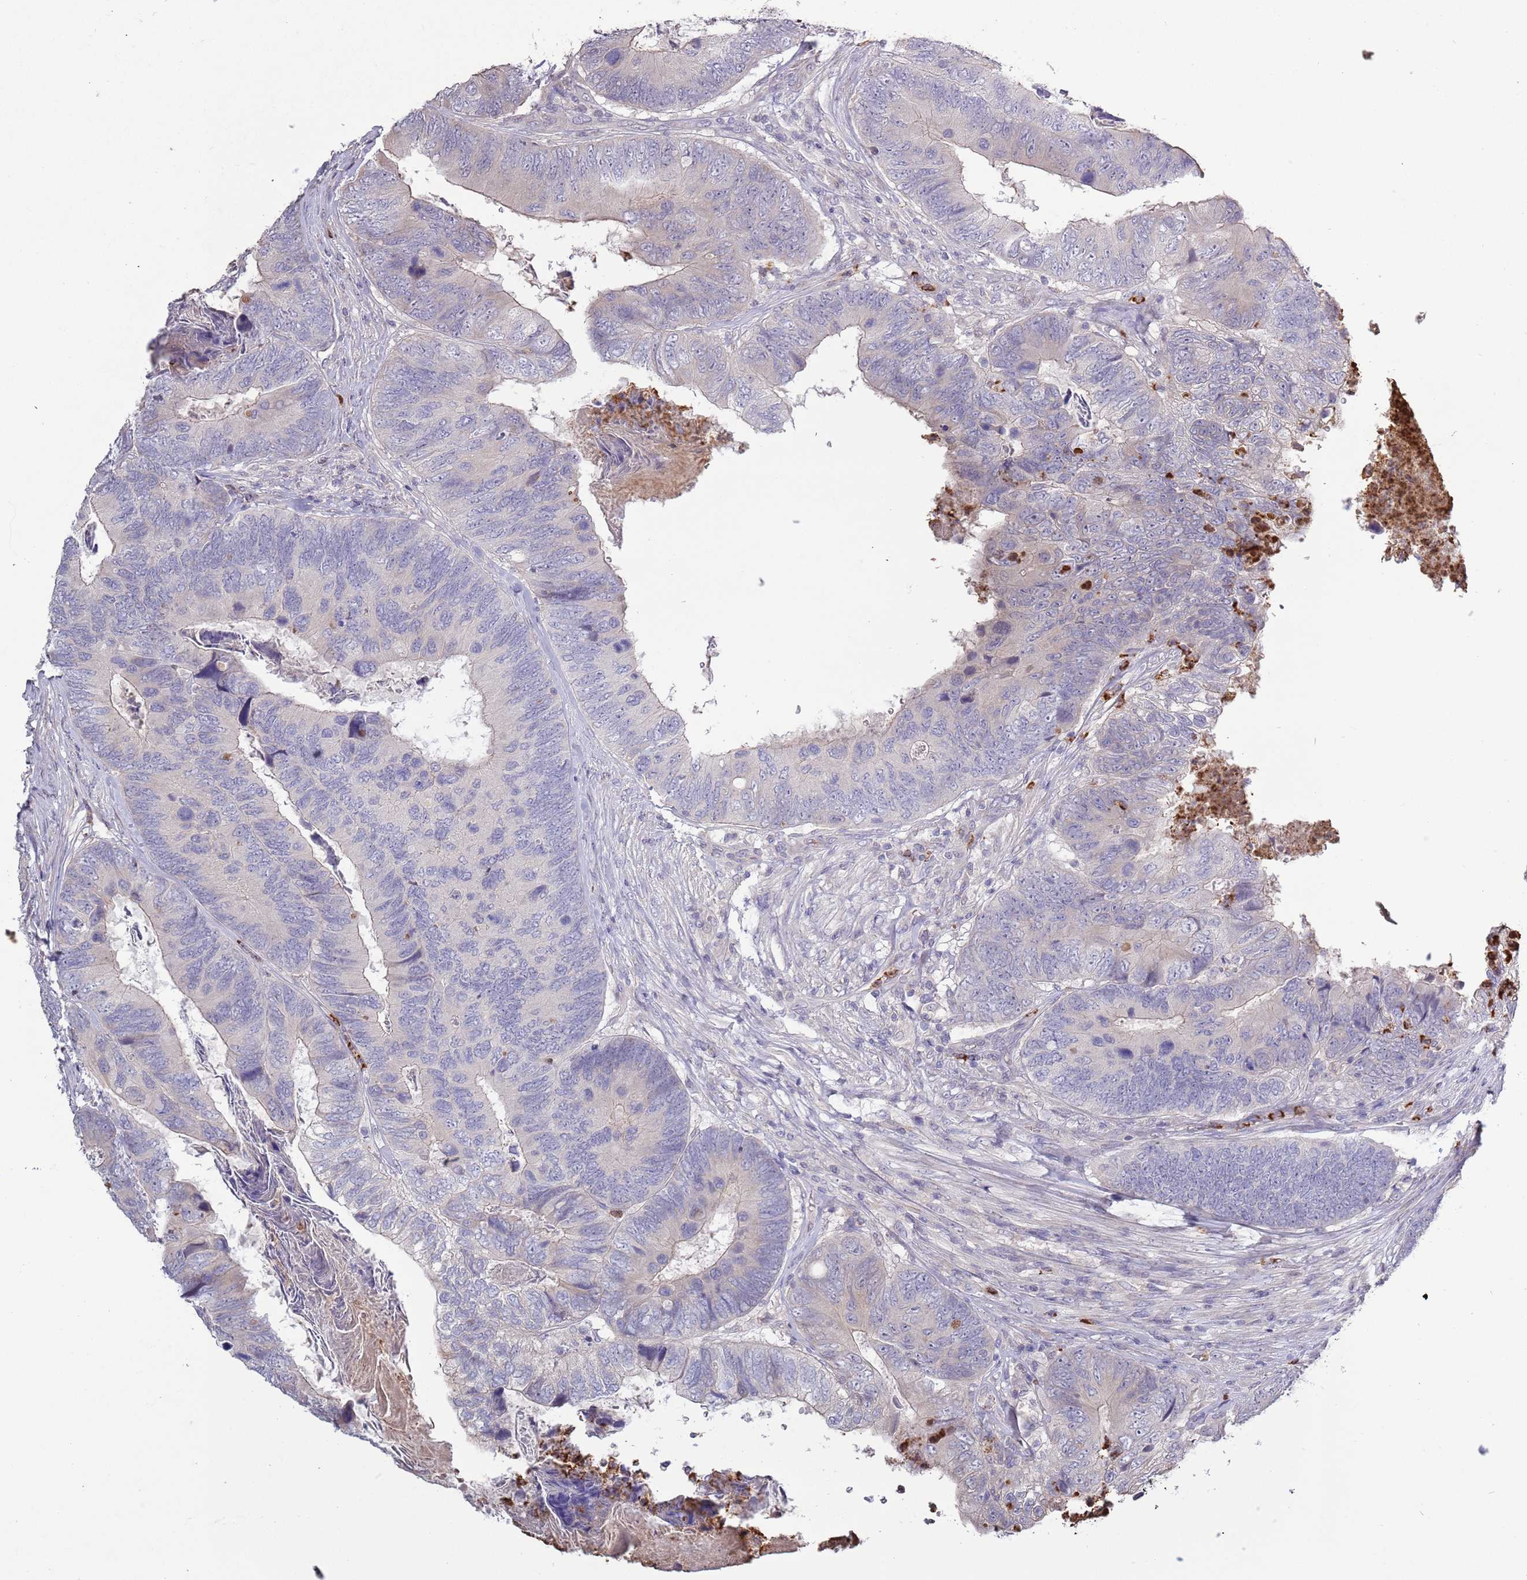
{"staining": {"intensity": "negative", "quantity": "none", "location": "none"}, "tissue": "colorectal cancer", "cell_type": "Tumor cells", "image_type": "cancer", "snomed": [{"axis": "morphology", "description": "Adenocarcinoma, NOS"}, {"axis": "topography", "description": "Colon"}], "caption": "This micrograph is of colorectal adenocarcinoma stained with immunohistochemistry (IHC) to label a protein in brown with the nuclei are counter-stained blue. There is no positivity in tumor cells.", "gene": "P2RY13", "patient": {"sex": "female", "age": 67}}